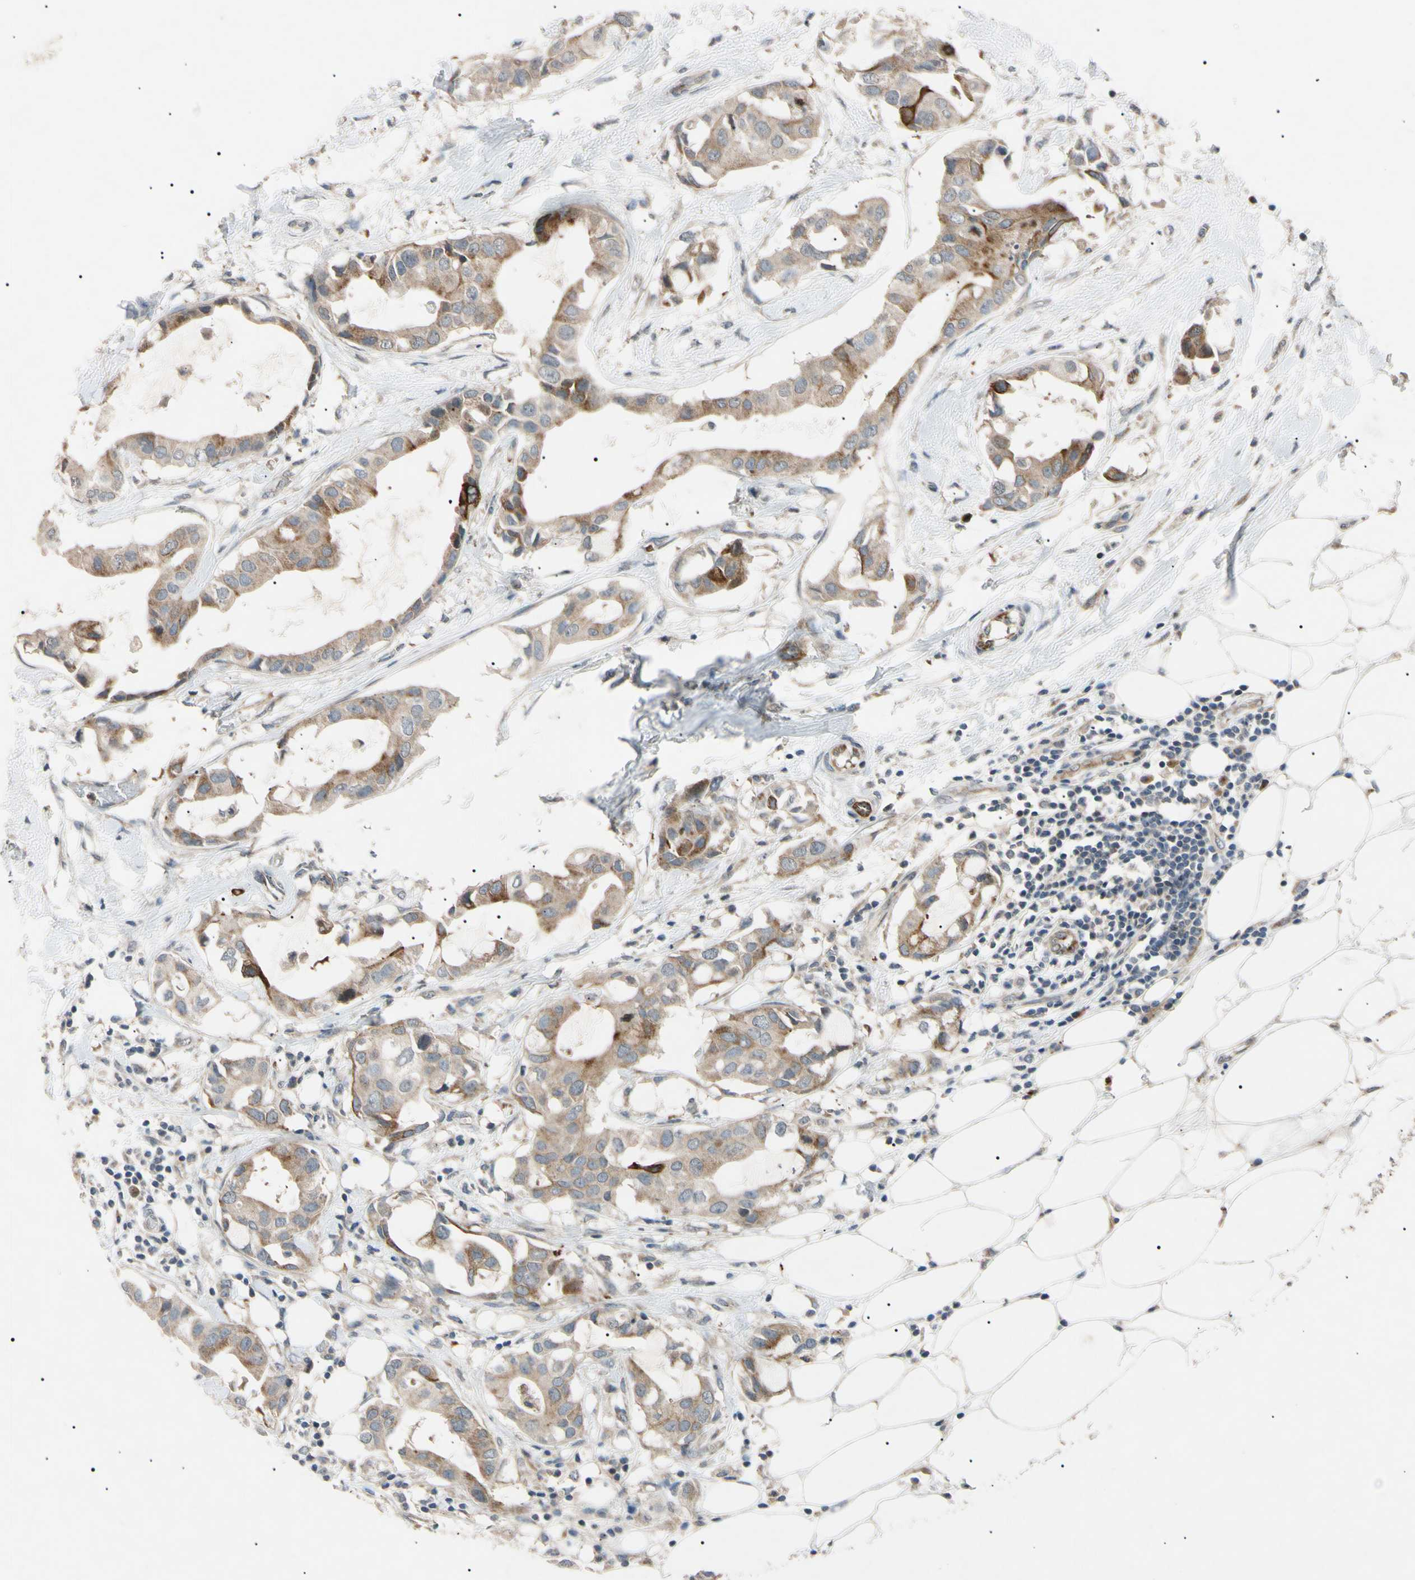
{"staining": {"intensity": "weak", "quantity": ">75%", "location": "cytoplasmic/membranous"}, "tissue": "breast cancer", "cell_type": "Tumor cells", "image_type": "cancer", "snomed": [{"axis": "morphology", "description": "Duct carcinoma"}, {"axis": "topography", "description": "Breast"}], "caption": "Human breast cancer stained for a protein (brown) exhibits weak cytoplasmic/membranous positive positivity in approximately >75% of tumor cells.", "gene": "TUBB4A", "patient": {"sex": "female", "age": 40}}